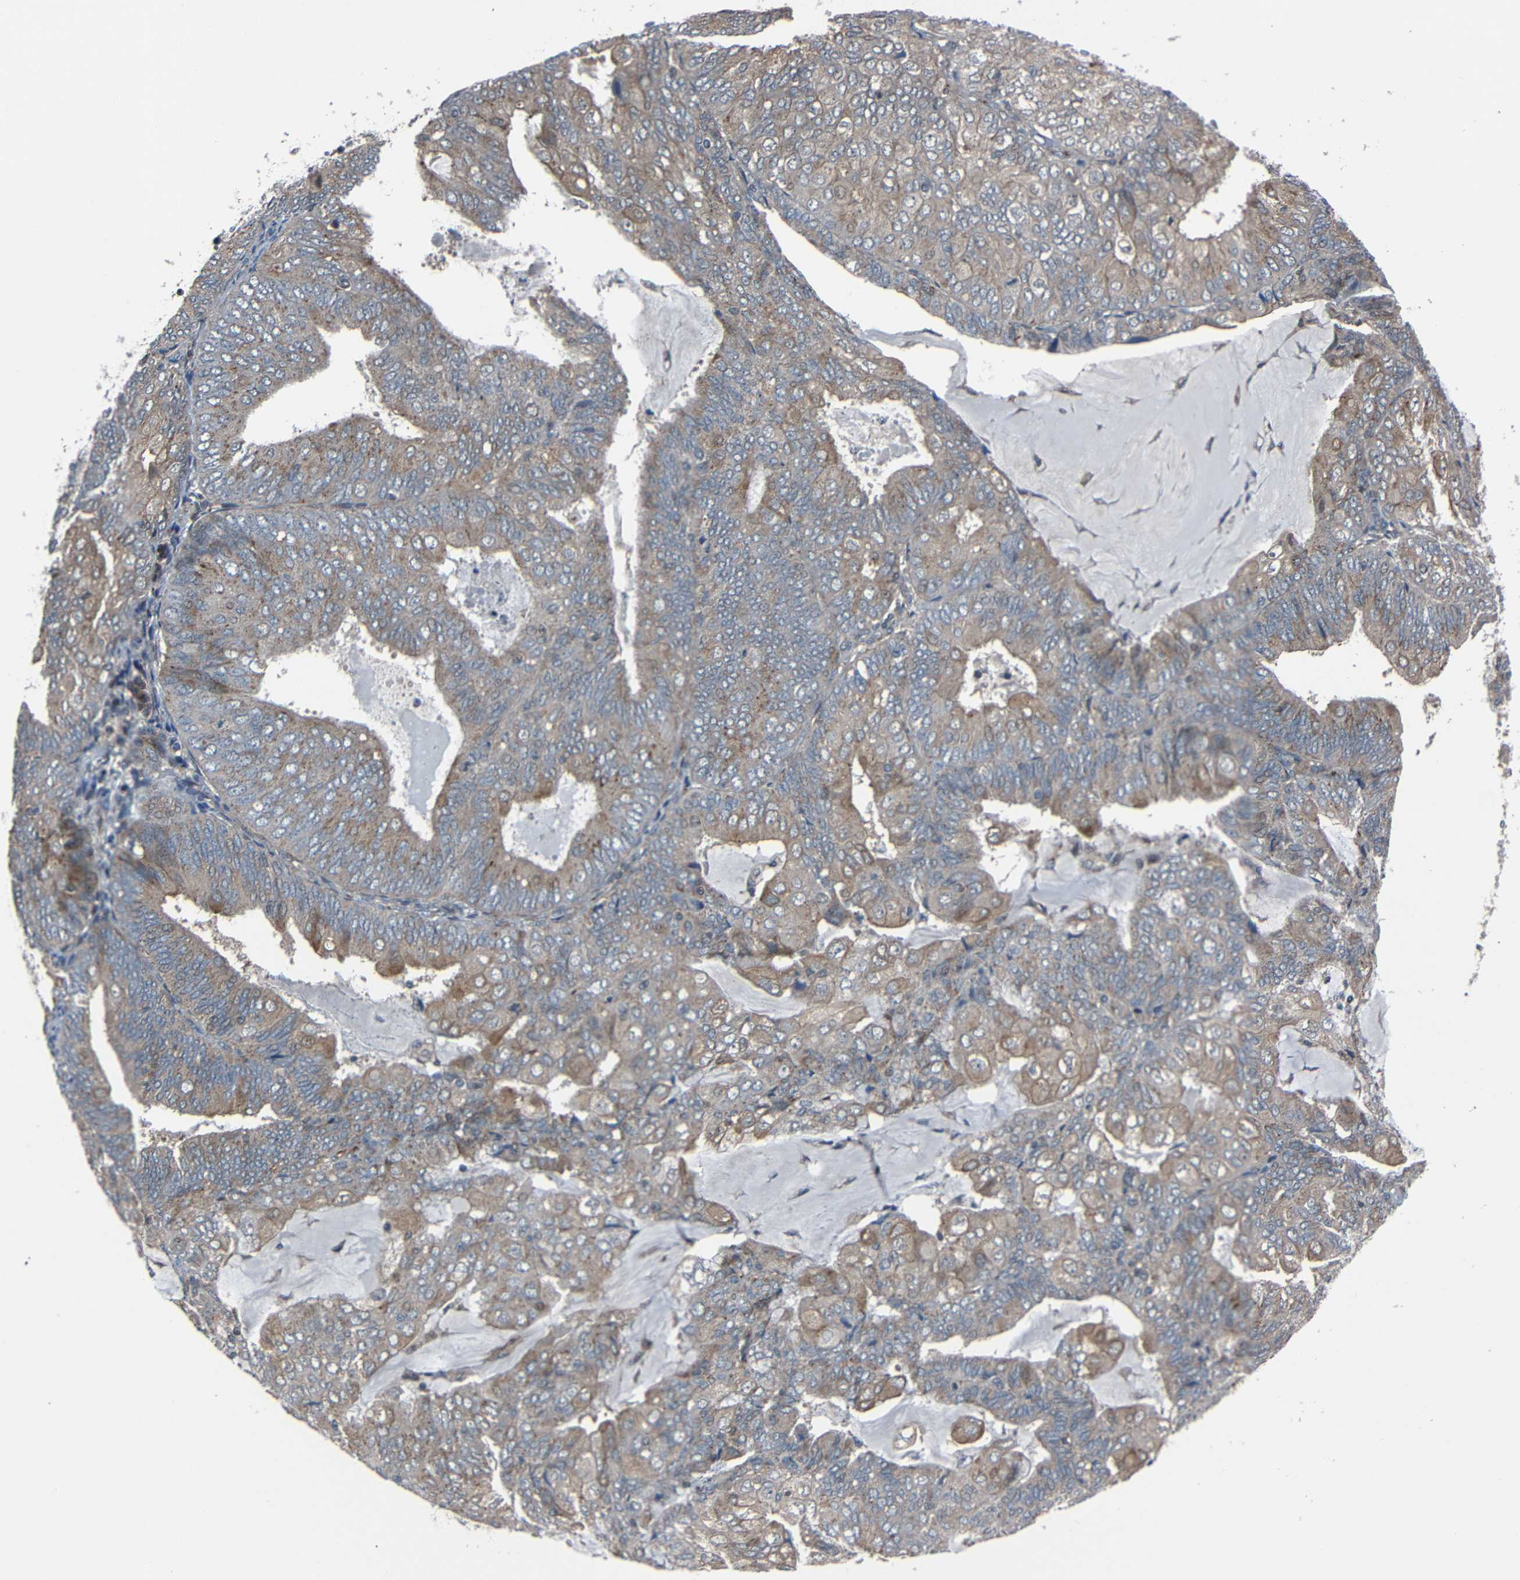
{"staining": {"intensity": "moderate", "quantity": ">75%", "location": "cytoplasmic/membranous"}, "tissue": "endometrial cancer", "cell_type": "Tumor cells", "image_type": "cancer", "snomed": [{"axis": "morphology", "description": "Adenocarcinoma, NOS"}, {"axis": "topography", "description": "Endometrium"}], "caption": "Protein staining demonstrates moderate cytoplasmic/membranous positivity in approximately >75% of tumor cells in endometrial adenocarcinoma. (Brightfield microscopy of DAB IHC at high magnification).", "gene": "AKAP9", "patient": {"sex": "female", "age": 81}}